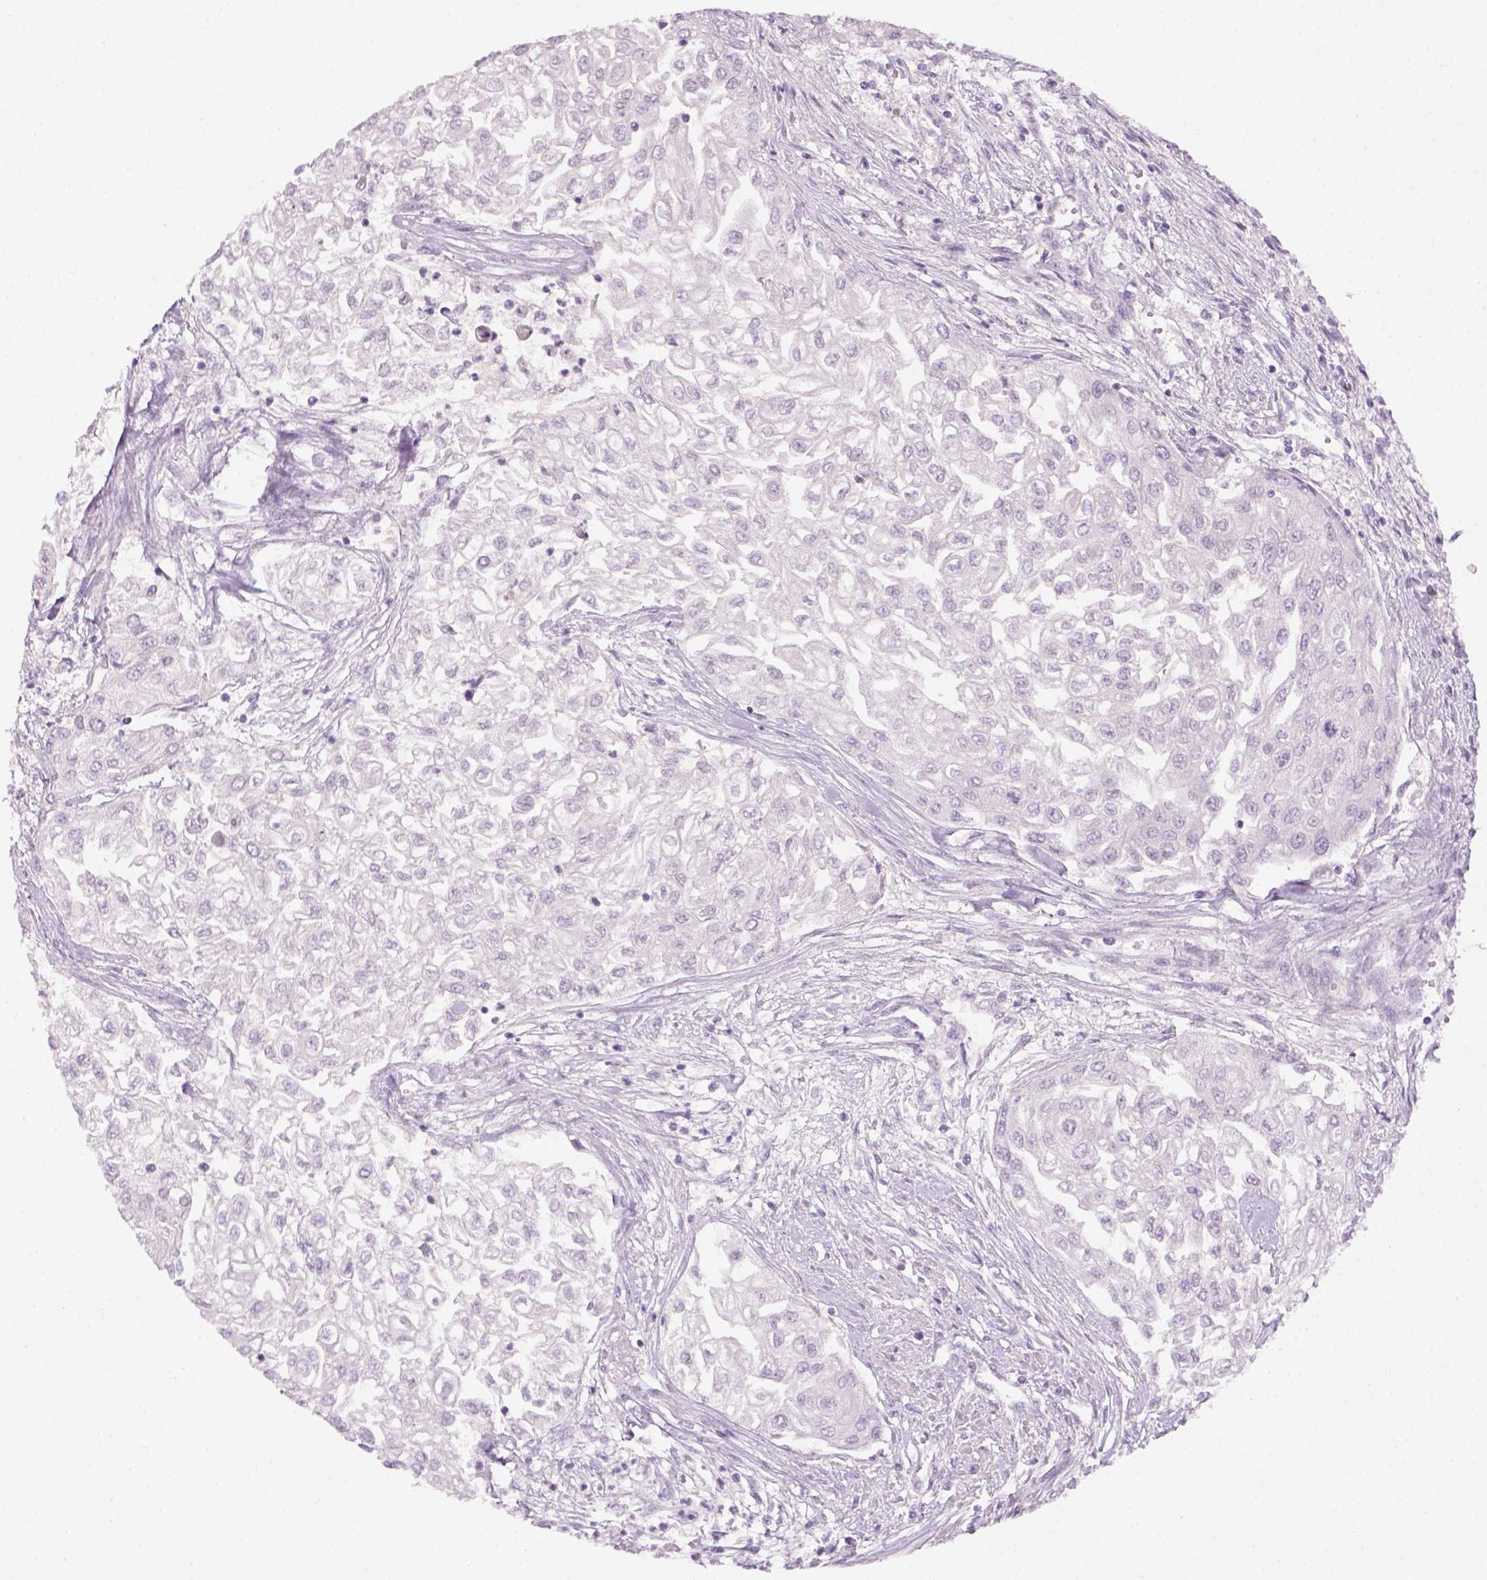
{"staining": {"intensity": "negative", "quantity": "none", "location": "none"}, "tissue": "urothelial cancer", "cell_type": "Tumor cells", "image_type": "cancer", "snomed": [{"axis": "morphology", "description": "Urothelial carcinoma, High grade"}, {"axis": "topography", "description": "Urinary bladder"}], "caption": "Immunohistochemical staining of high-grade urothelial carcinoma reveals no significant expression in tumor cells.", "gene": "GFI1B", "patient": {"sex": "male", "age": 62}}